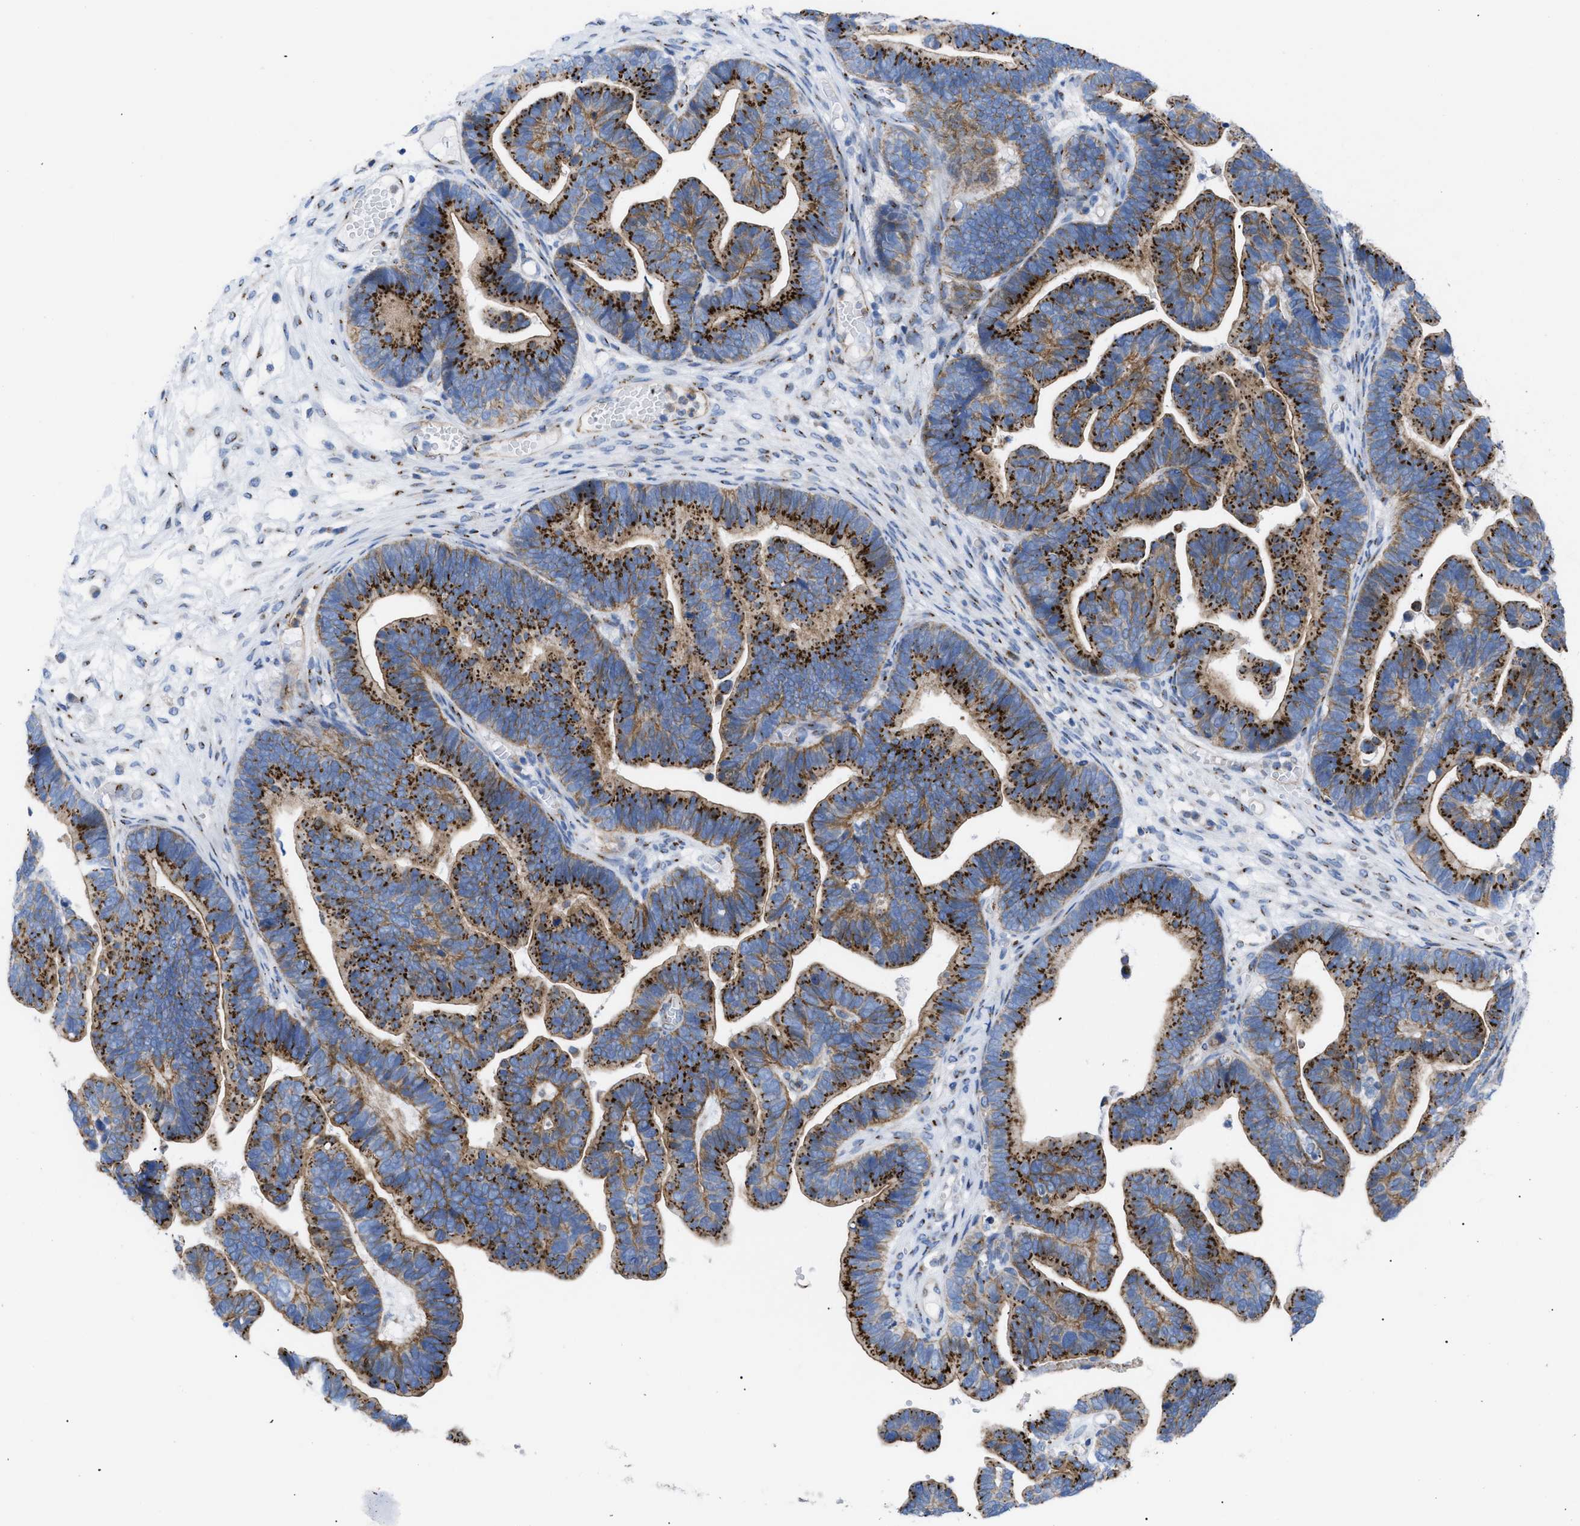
{"staining": {"intensity": "strong", "quantity": ">75%", "location": "cytoplasmic/membranous"}, "tissue": "ovarian cancer", "cell_type": "Tumor cells", "image_type": "cancer", "snomed": [{"axis": "morphology", "description": "Cystadenocarcinoma, serous, NOS"}, {"axis": "topography", "description": "Ovary"}], "caption": "Immunohistochemistry (IHC) of ovarian serous cystadenocarcinoma reveals high levels of strong cytoplasmic/membranous positivity in about >75% of tumor cells.", "gene": "TMEM17", "patient": {"sex": "female", "age": 56}}